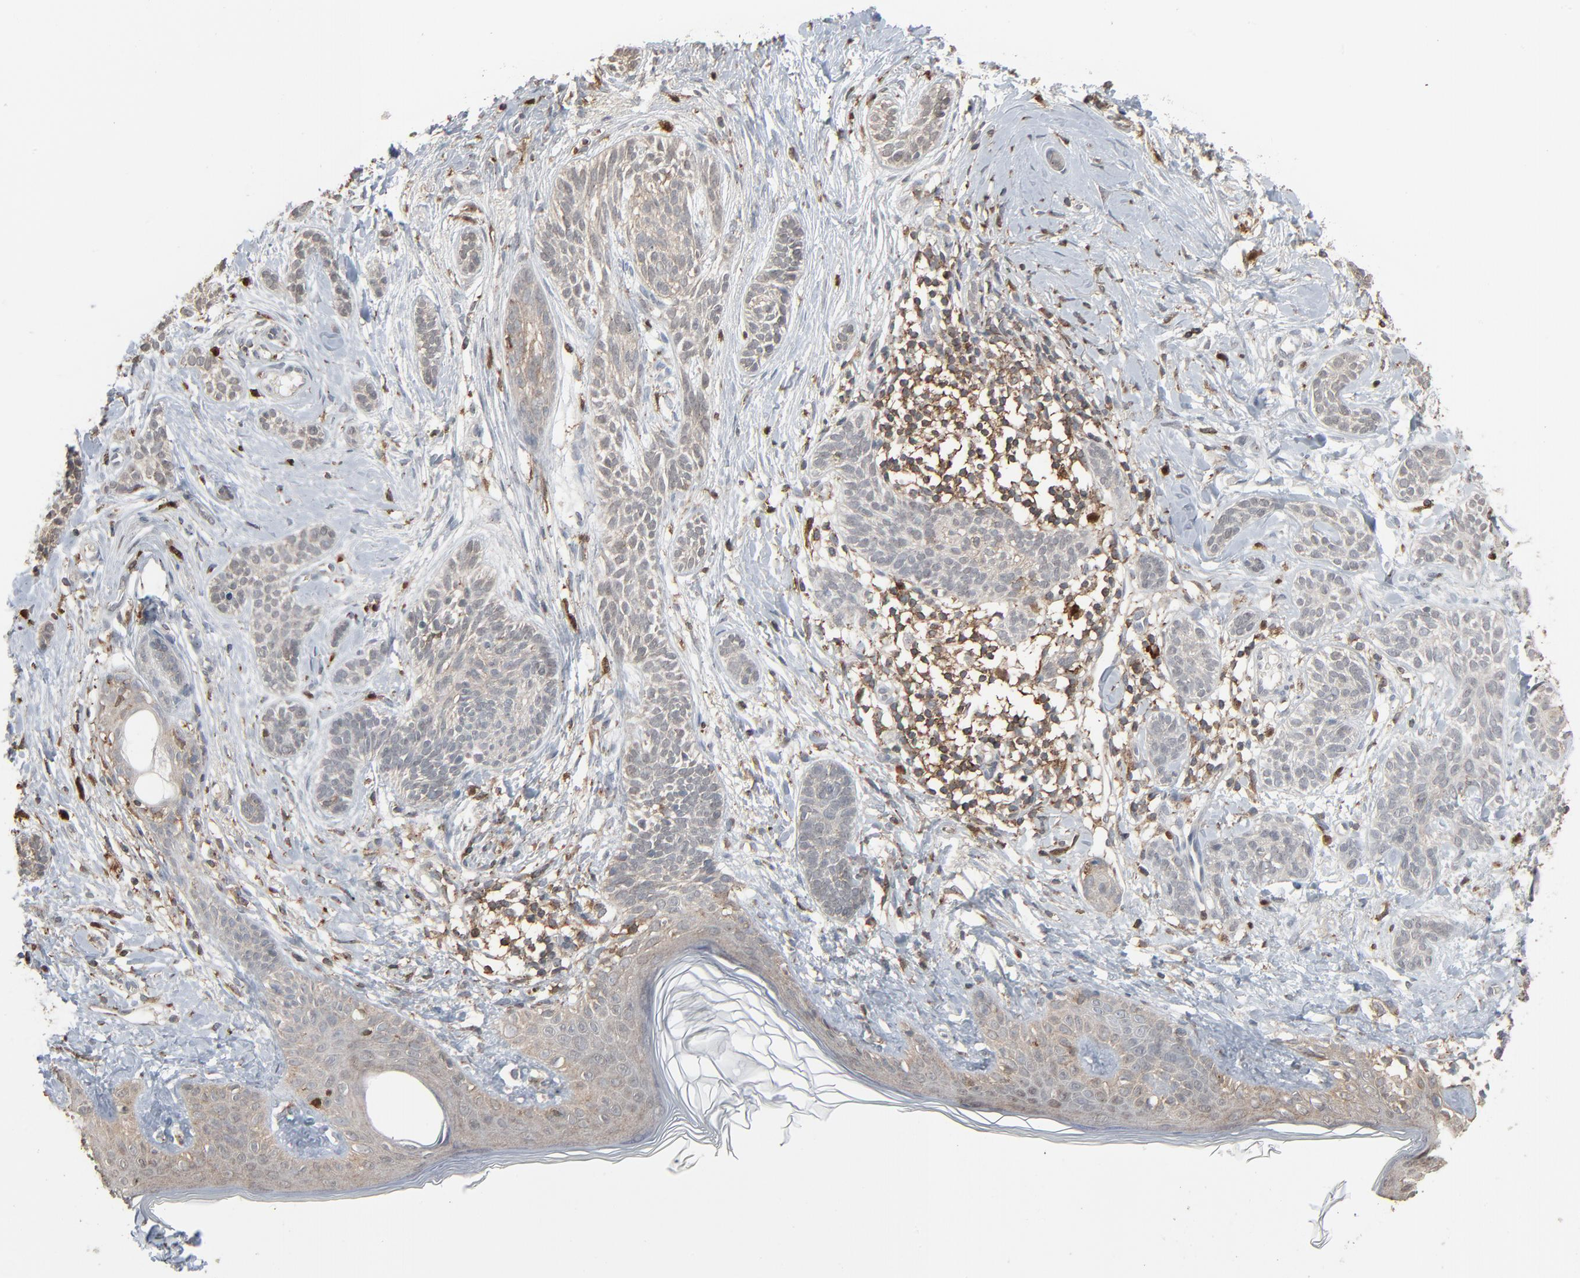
{"staining": {"intensity": "negative", "quantity": "none", "location": "none"}, "tissue": "skin cancer", "cell_type": "Tumor cells", "image_type": "cancer", "snomed": [{"axis": "morphology", "description": "Normal tissue, NOS"}, {"axis": "morphology", "description": "Basal cell carcinoma"}, {"axis": "topography", "description": "Skin"}], "caption": "Immunohistochemistry histopathology image of neoplastic tissue: skin basal cell carcinoma stained with DAB (3,3'-diaminobenzidine) shows no significant protein positivity in tumor cells.", "gene": "DOCK8", "patient": {"sex": "male", "age": 63}}